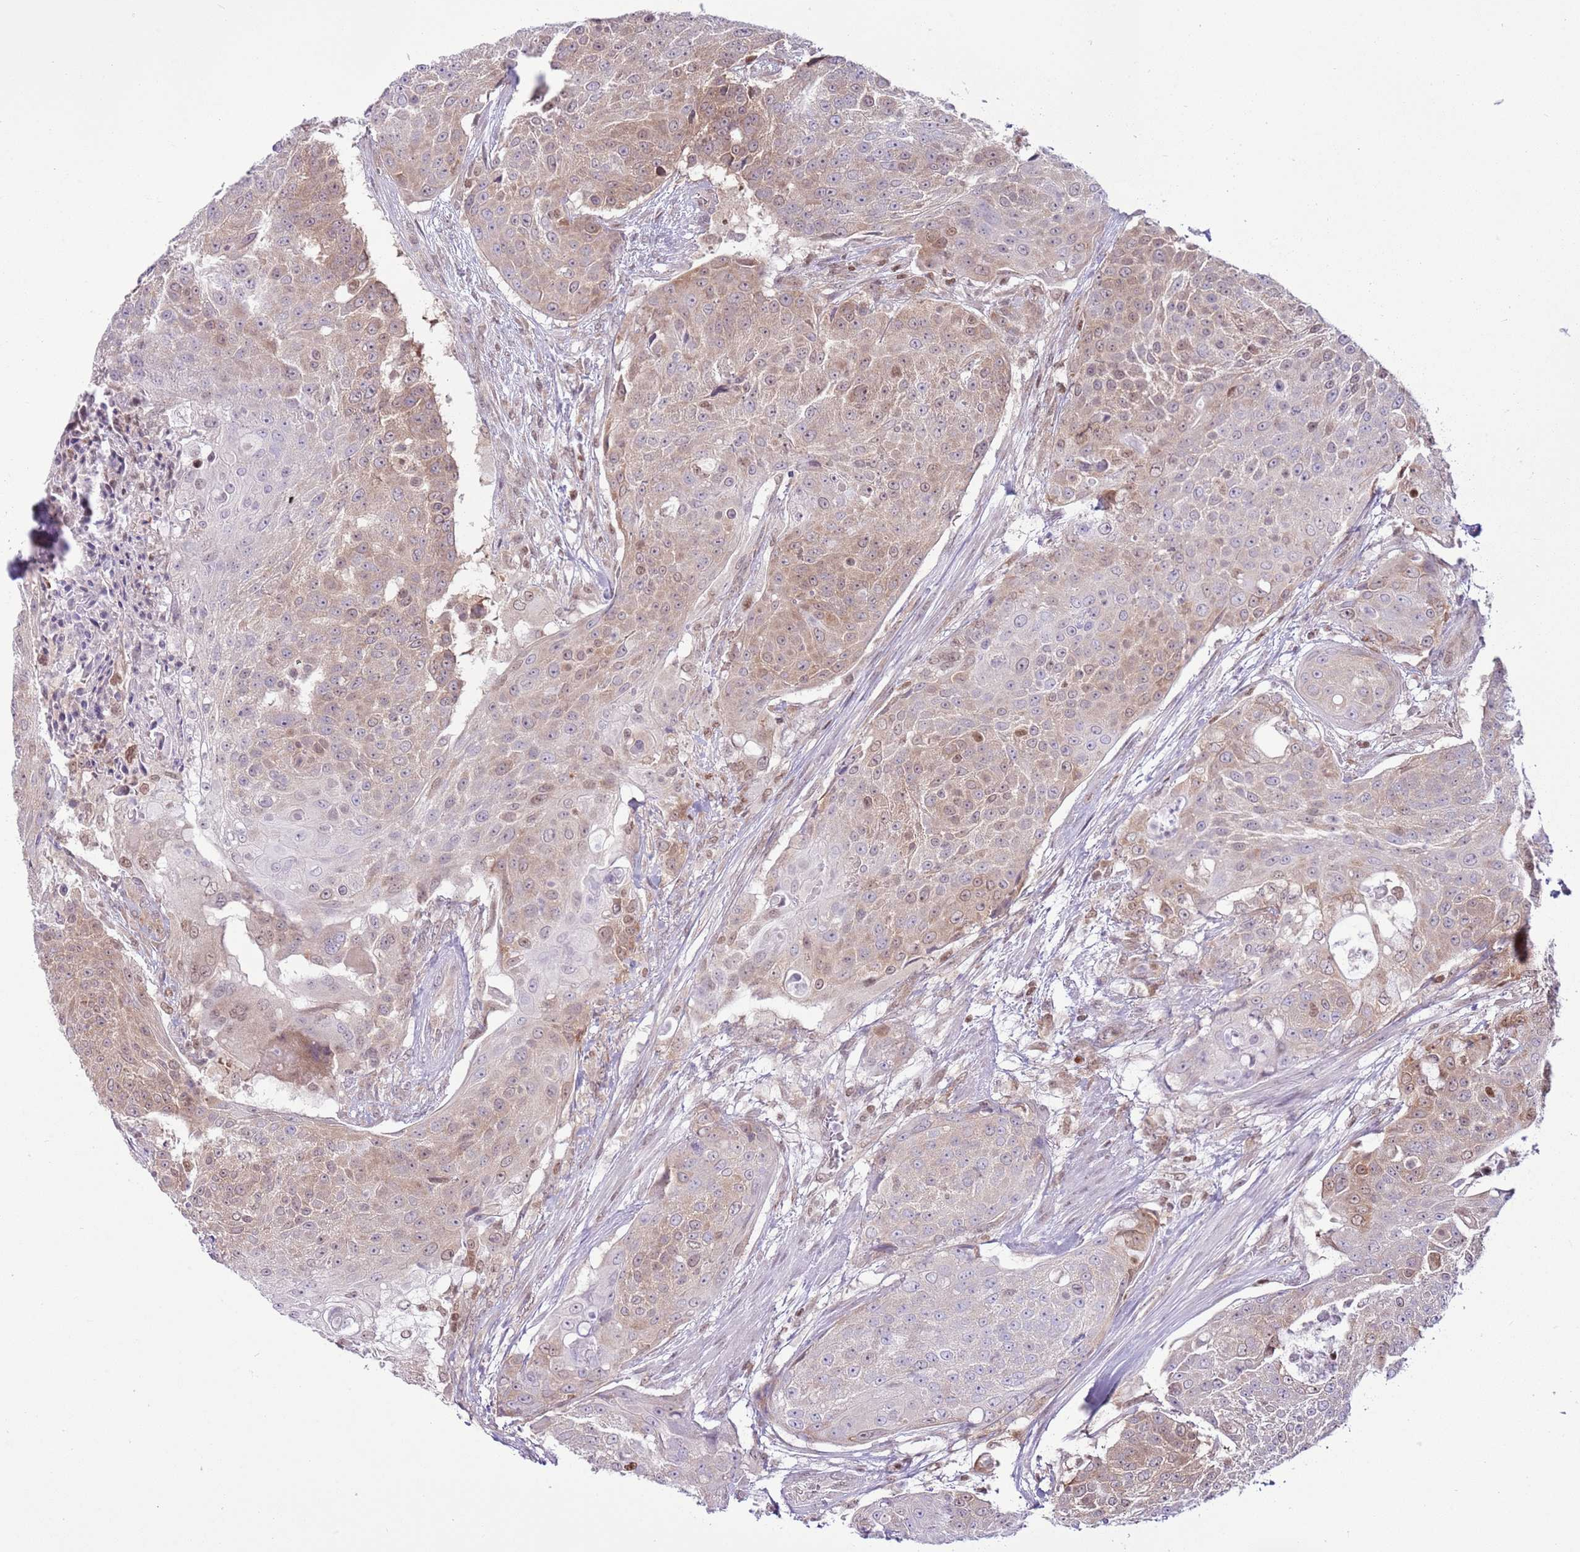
{"staining": {"intensity": "weak", "quantity": ">75%", "location": "cytoplasmic/membranous,nuclear"}, "tissue": "urothelial cancer", "cell_type": "Tumor cells", "image_type": "cancer", "snomed": [{"axis": "morphology", "description": "Urothelial carcinoma, High grade"}, {"axis": "topography", "description": "Urinary bladder"}], "caption": "Immunohistochemistry (DAB) staining of urothelial cancer exhibits weak cytoplasmic/membranous and nuclear protein expression in approximately >75% of tumor cells.", "gene": "SELENOH", "patient": {"sex": "female", "age": 63}}